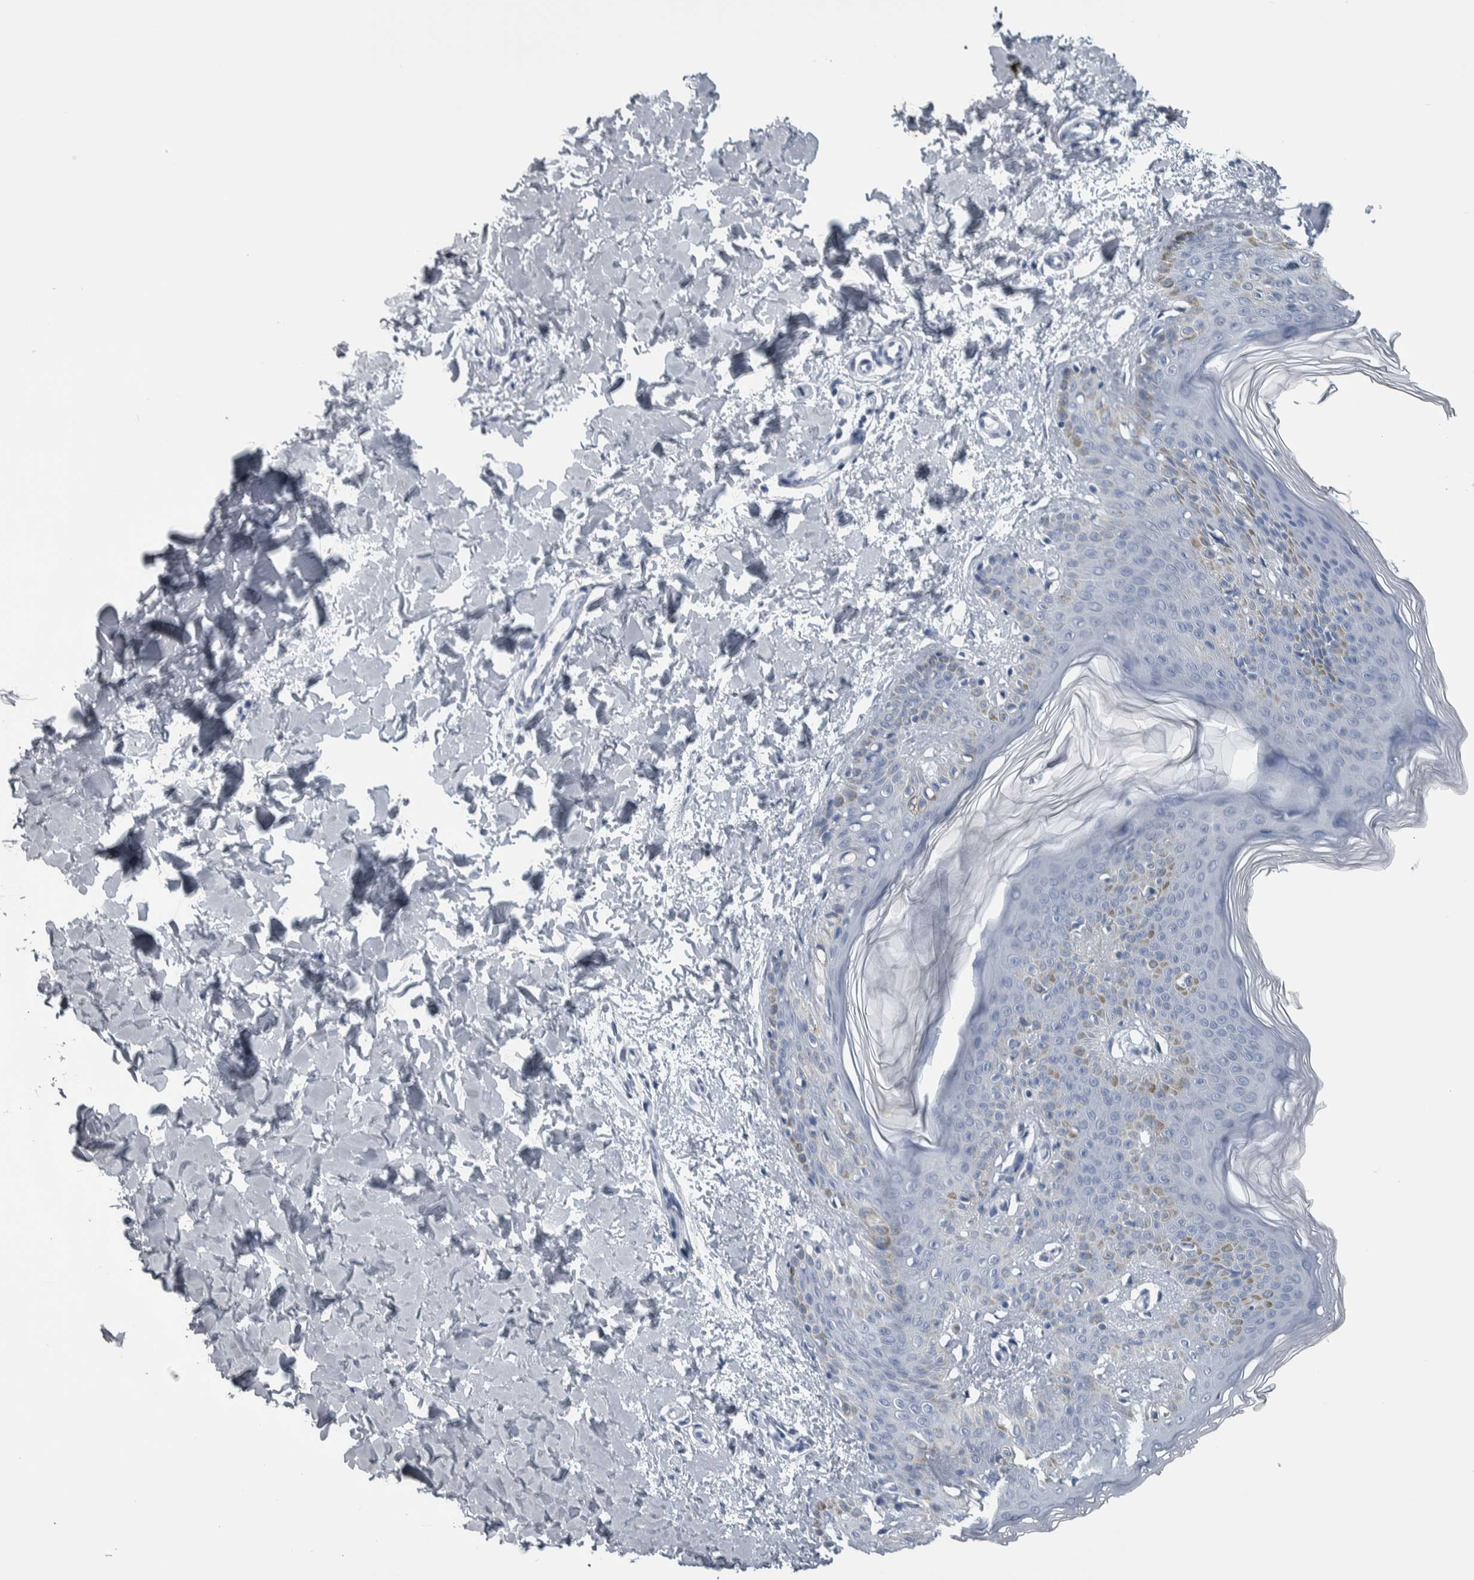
{"staining": {"intensity": "negative", "quantity": "none", "location": "none"}, "tissue": "skin", "cell_type": "Fibroblasts", "image_type": "normal", "snomed": [{"axis": "morphology", "description": "Normal tissue, NOS"}, {"axis": "morphology", "description": "Neoplasm, benign, NOS"}, {"axis": "topography", "description": "Skin"}, {"axis": "topography", "description": "Soft tissue"}], "caption": "High magnification brightfield microscopy of normal skin stained with DAB (brown) and counterstained with hematoxylin (blue): fibroblasts show no significant positivity. Nuclei are stained in blue.", "gene": "CDH17", "patient": {"sex": "male", "age": 26}}